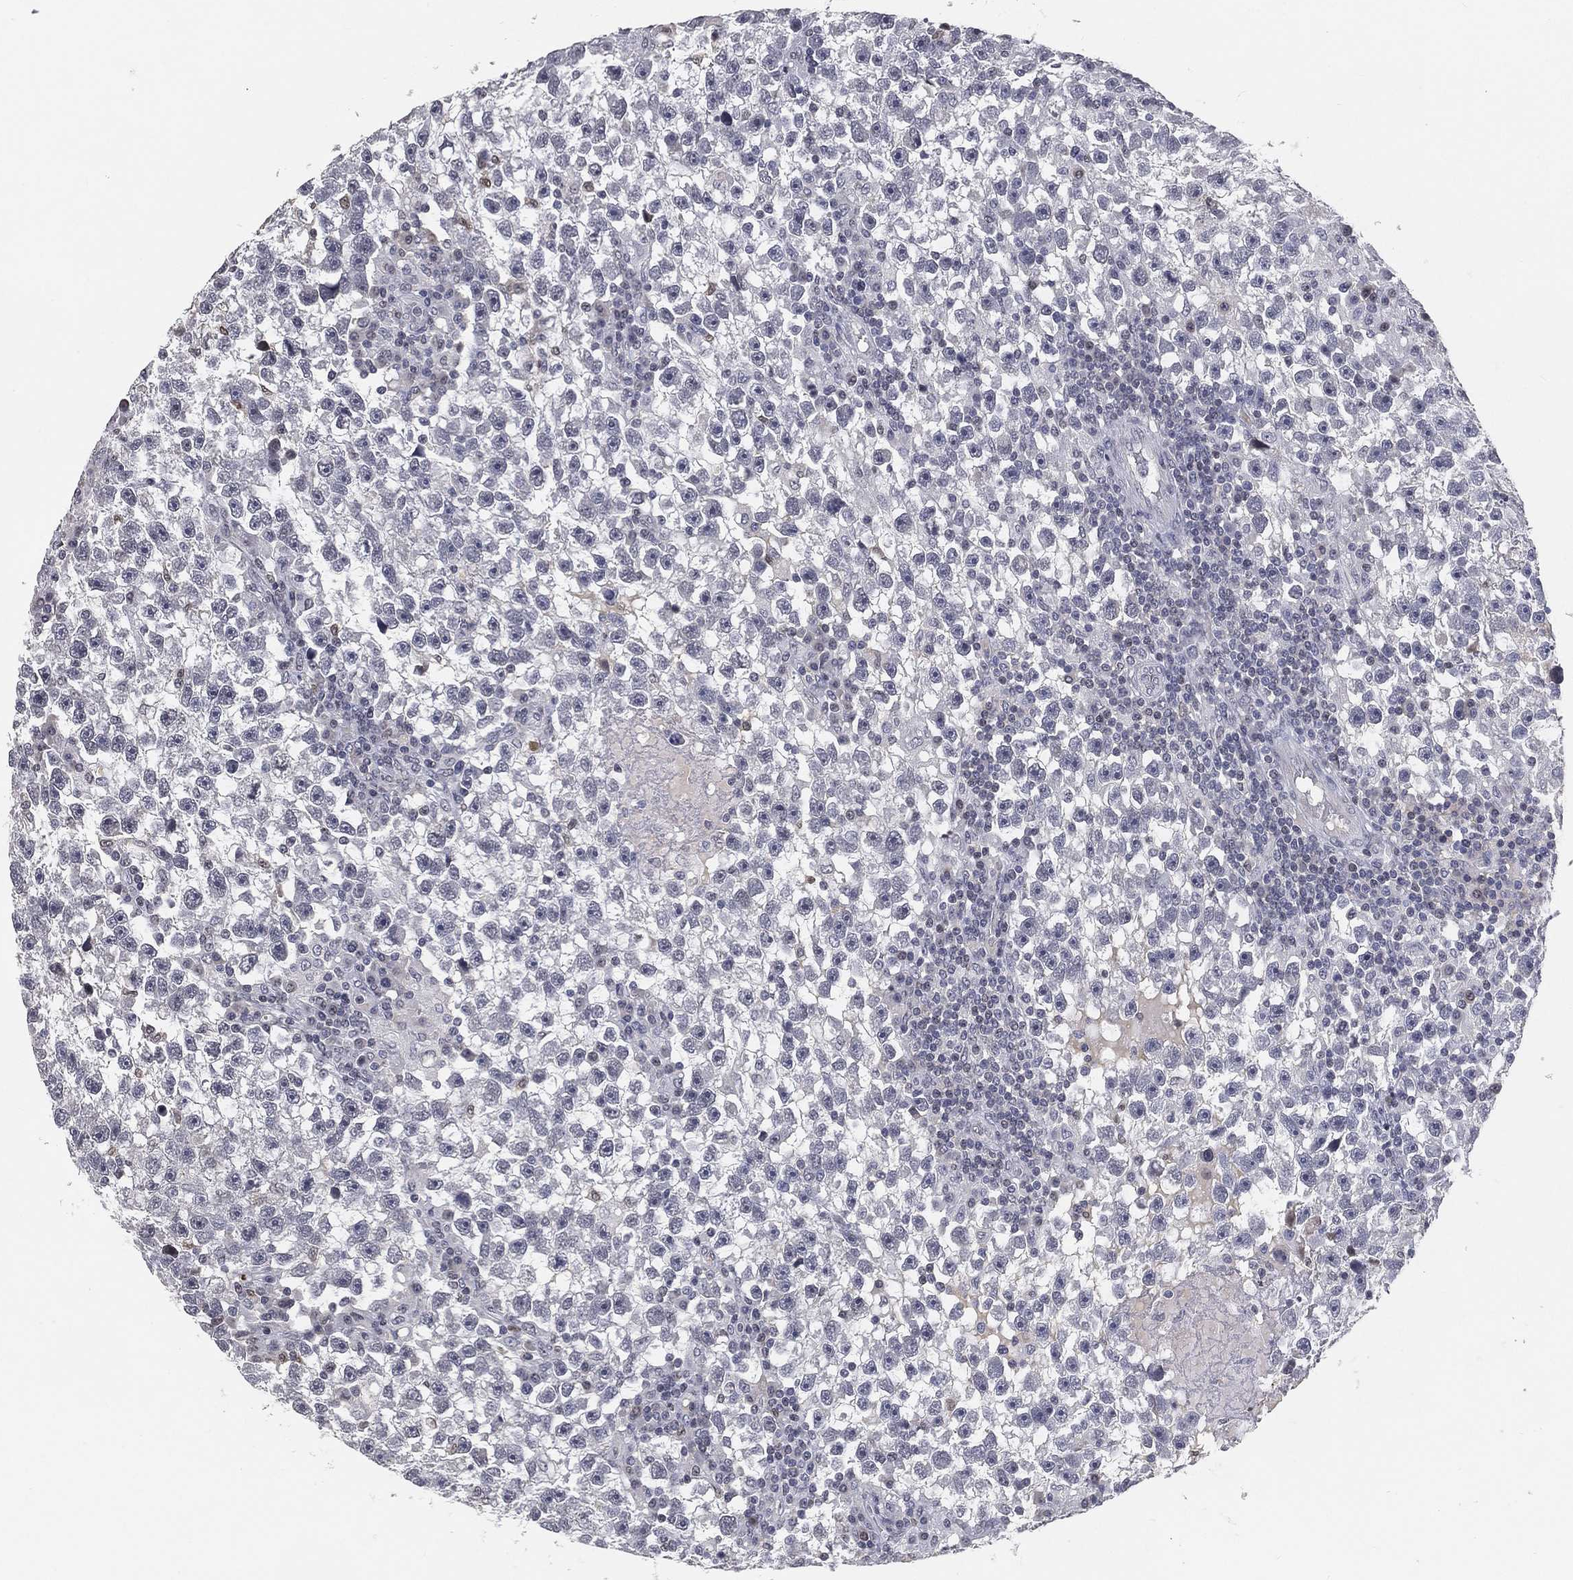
{"staining": {"intensity": "negative", "quantity": "none", "location": "none"}, "tissue": "testis cancer", "cell_type": "Tumor cells", "image_type": "cancer", "snomed": [{"axis": "morphology", "description": "Seminoma, NOS"}, {"axis": "topography", "description": "Testis"}], "caption": "DAB immunohistochemical staining of testis seminoma reveals no significant positivity in tumor cells.", "gene": "ARG1", "patient": {"sex": "male", "age": 47}}